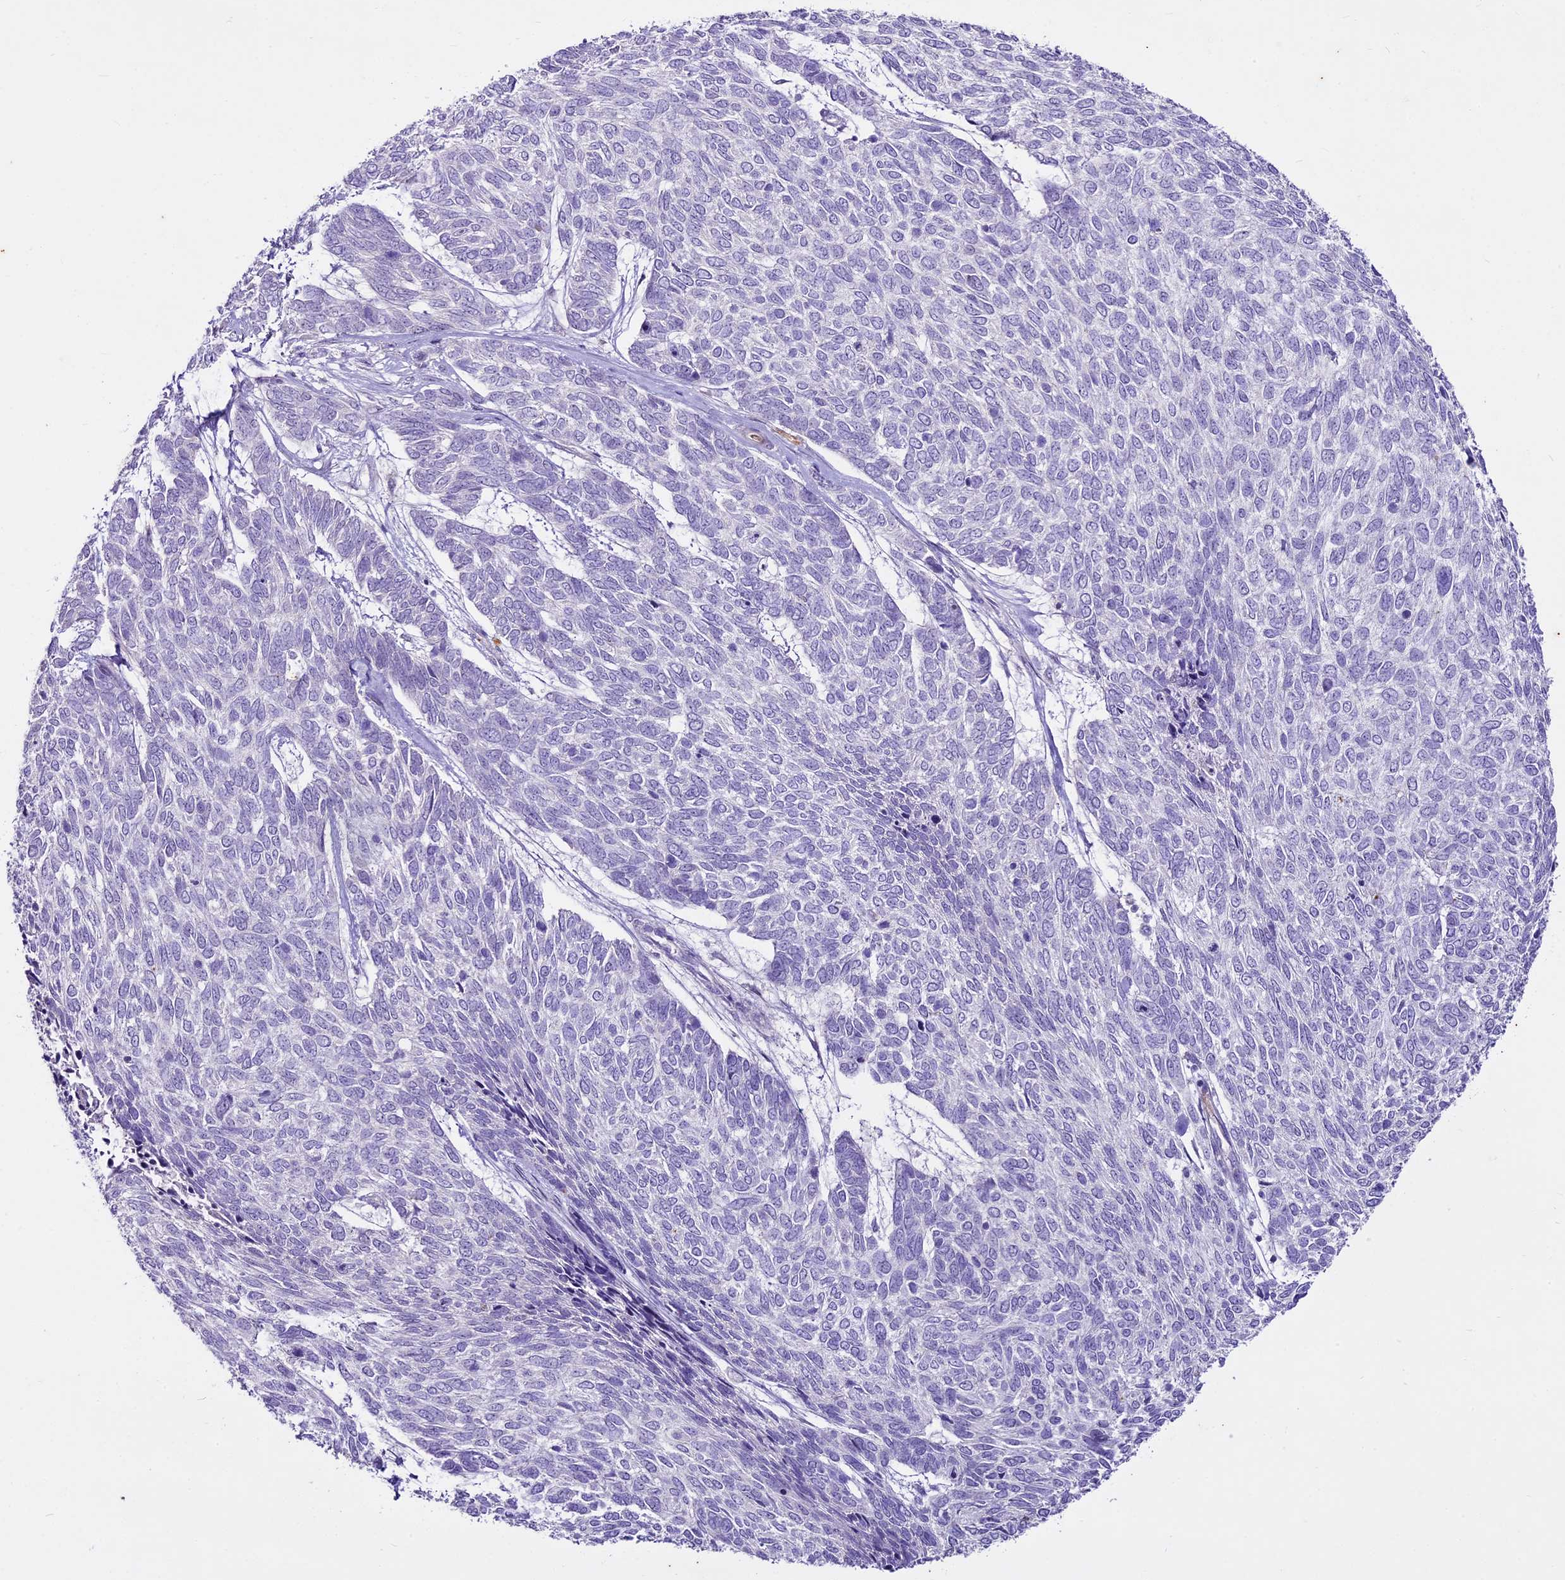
{"staining": {"intensity": "negative", "quantity": "none", "location": "none"}, "tissue": "skin cancer", "cell_type": "Tumor cells", "image_type": "cancer", "snomed": [{"axis": "morphology", "description": "Basal cell carcinoma"}, {"axis": "topography", "description": "Skin"}], "caption": "IHC of skin cancer shows no staining in tumor cells.", "gene": "SUSD3", "patient": {"sex": "female", "age": 65}}